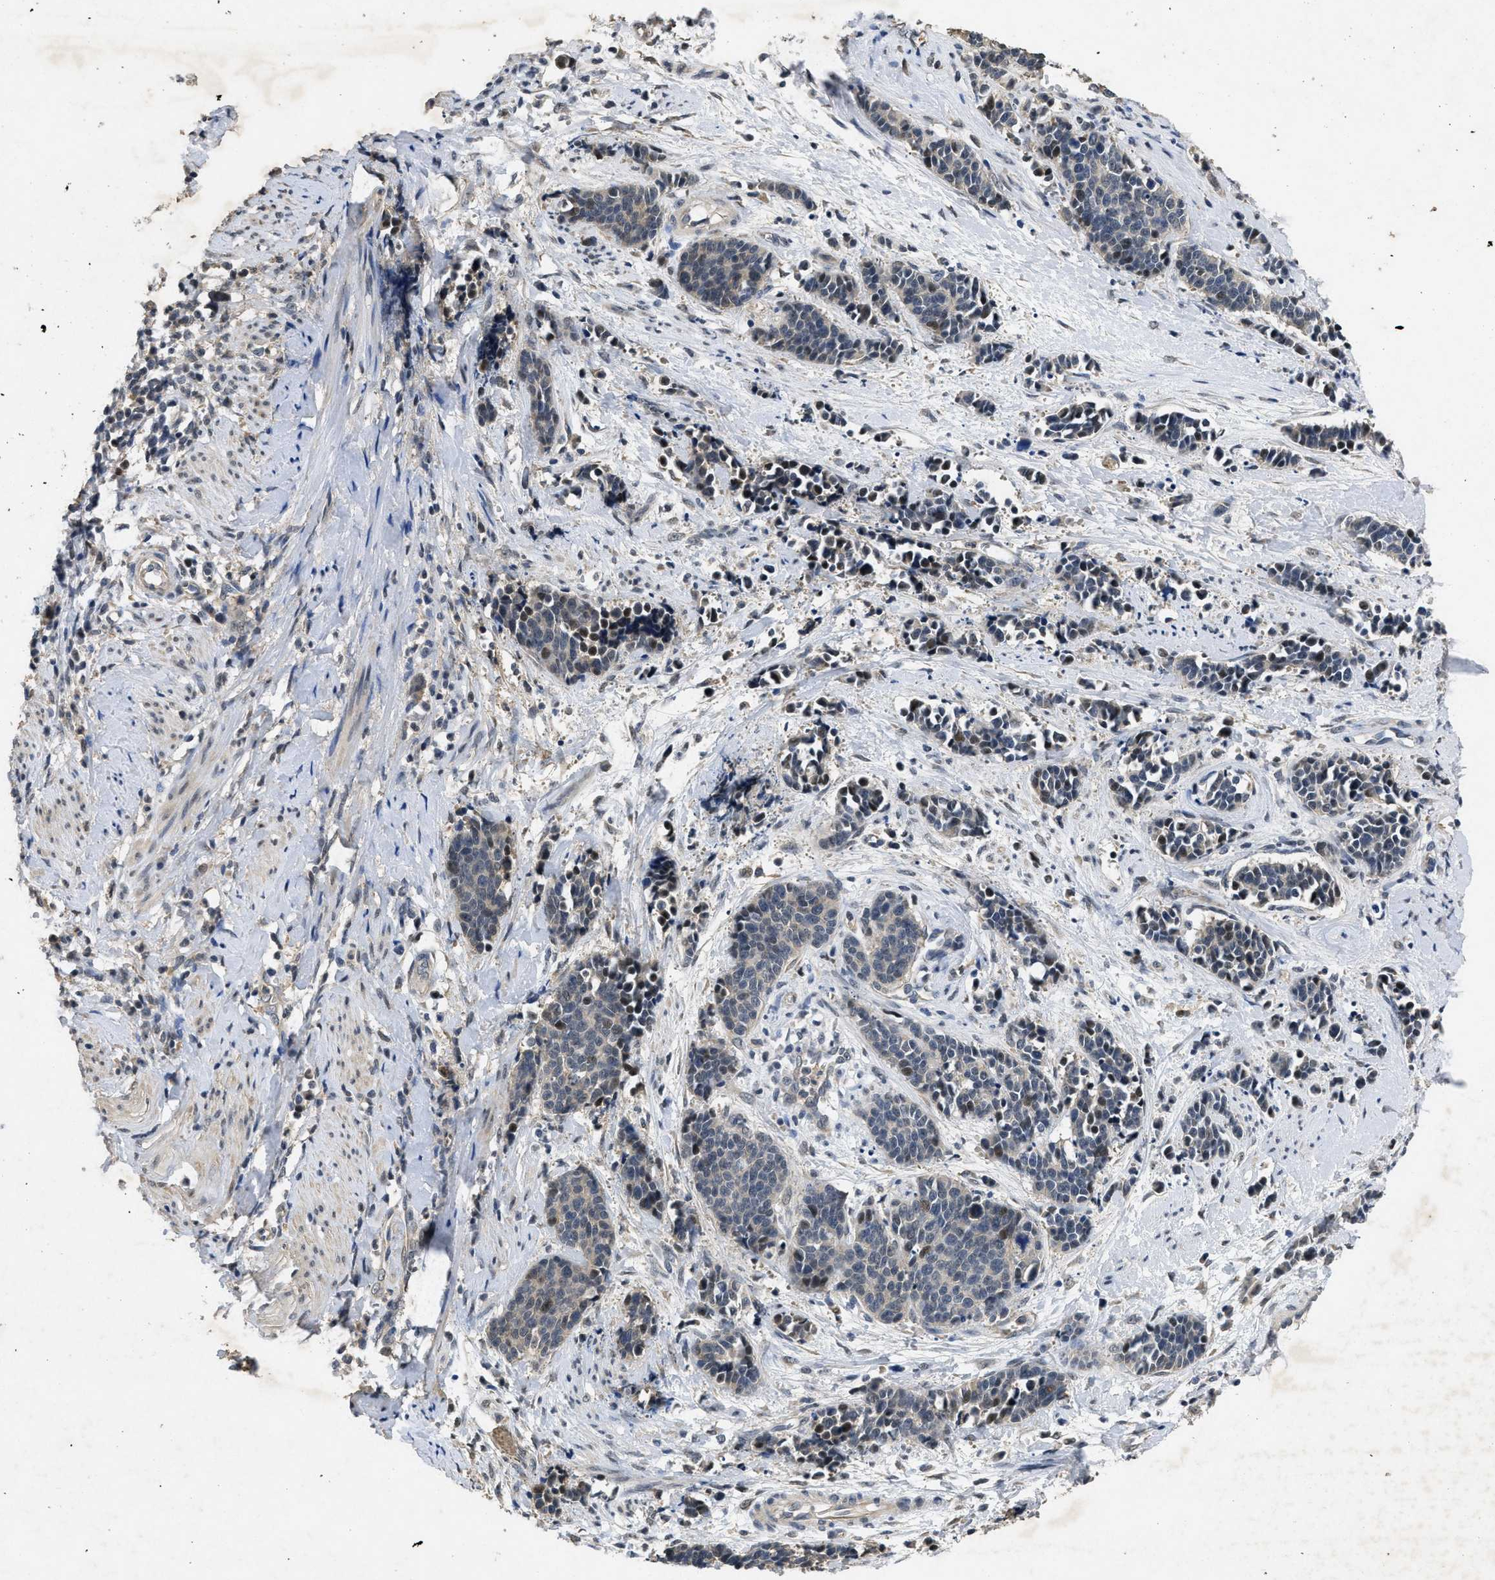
{"staining": {"intensity": "weak", "quantity": "<25%", "location": "nuclear"}, "tissue": "cervical cancer", "cell_type": "Tumor cells", "image_type": "cancer", "snomed": [{"axis": "morphology", "description": "Squamous cell carcinoma, NOS"}, {"axis": "topography", "description": "Cervix"}], "caption": "This is an immunohistochemistry (IHC) photomicrograph of cervical cancer. There is no positivity in tumor cells.", "gene": "PAPOLG", "patient": {"sex": "female", "age": 35}}